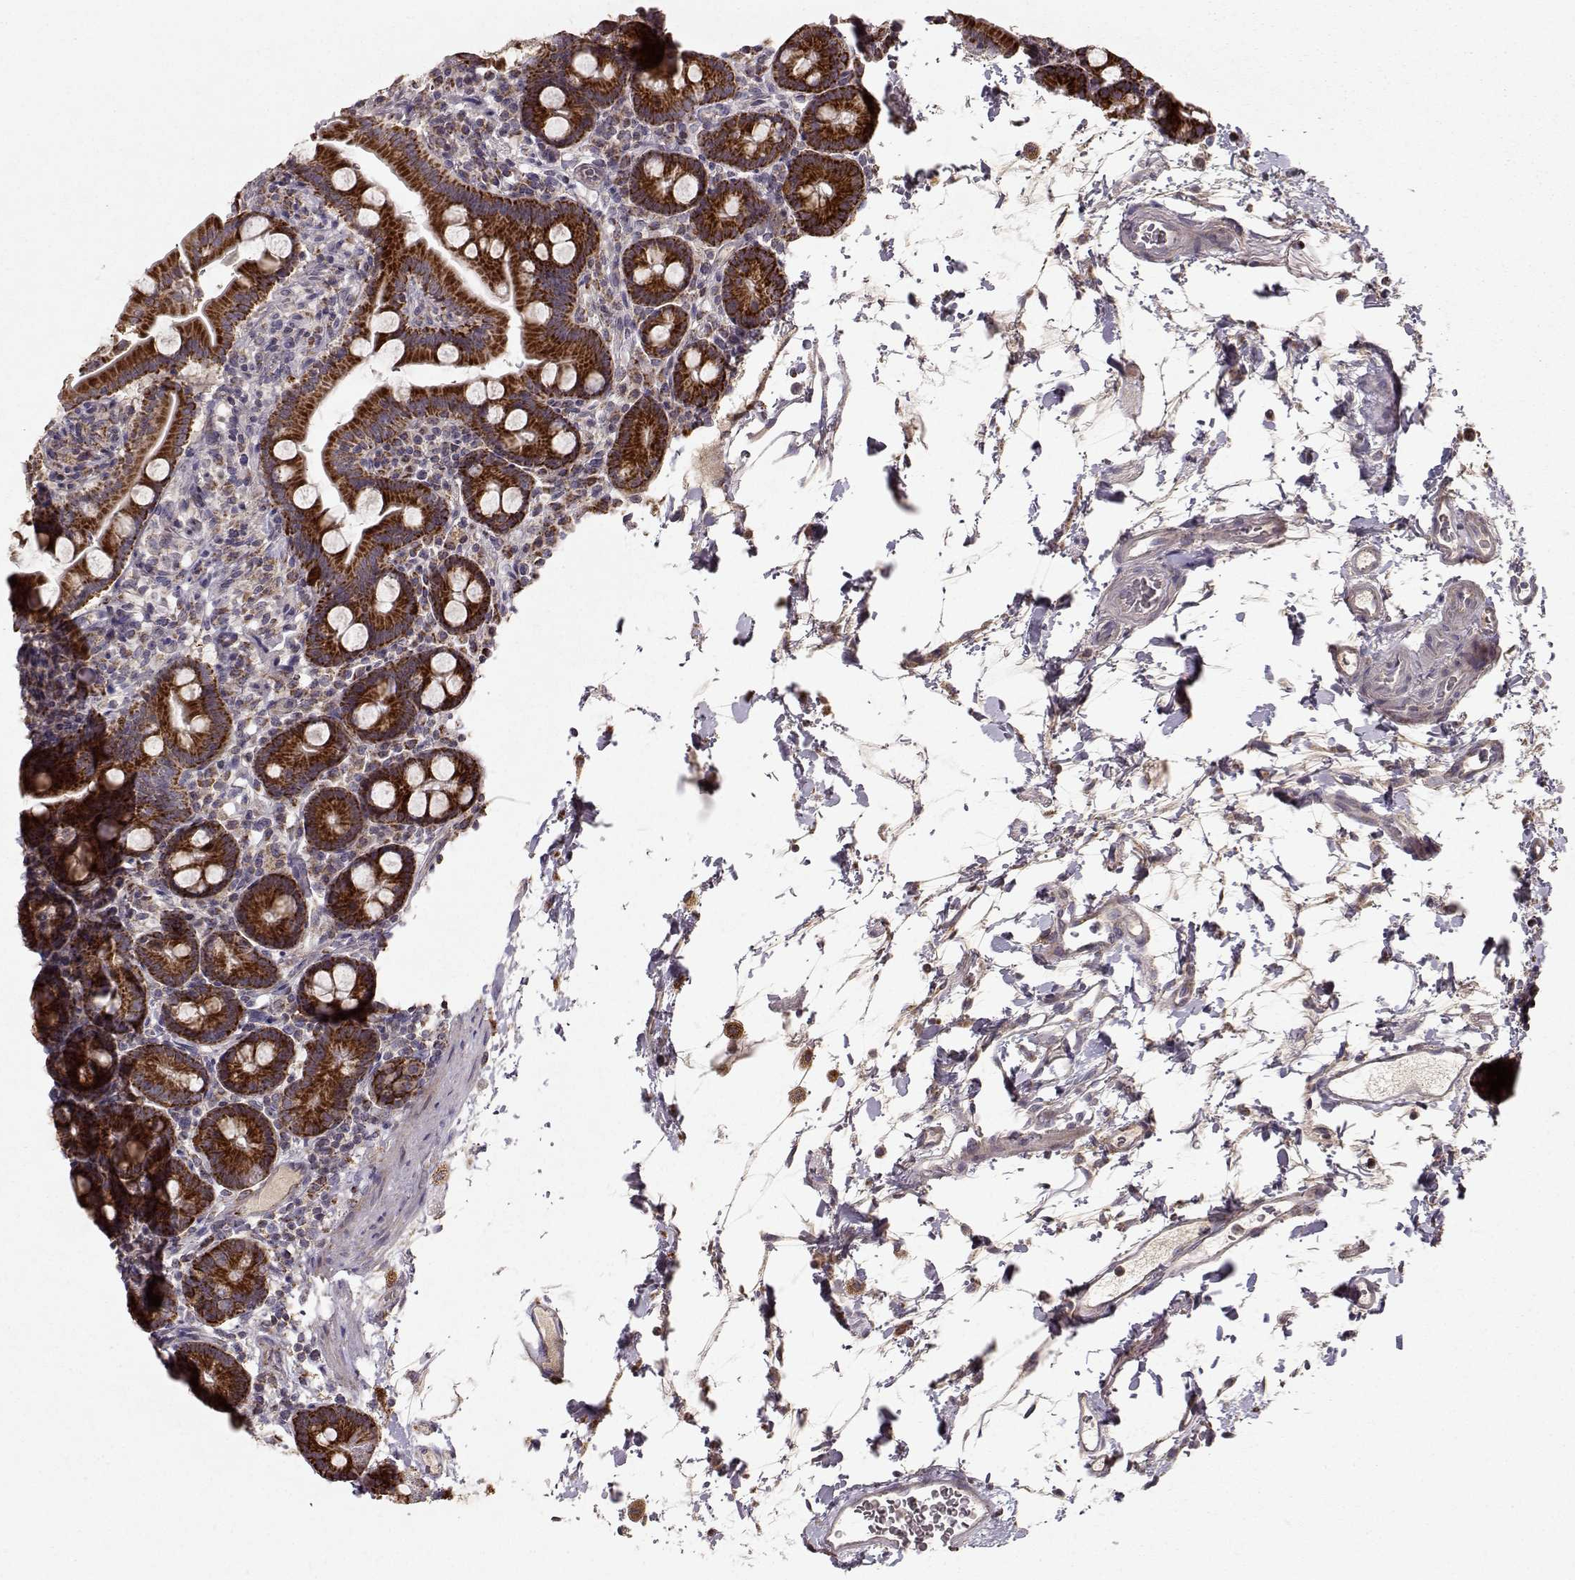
{"staining": {"intensity": "strong", "quantity": ">75%", "location": "cytoplasmic/membranous"}, "tissue": "small intestine", "cell_type": "Glandular cells", "image_type": "normal", "snomed": [{"axis": "morphology", "description": "Normal tissue, NOS"}, {"axis": "topography", "description": "Small intestine"}], "caption": "This image shows immunohistochemistry staining of benign human small intestine, with high strong cytoplasmic/membranous positivity in approximately >75% of glandular cells.", "gene": "CMTM3", "patient": {"sex": "female", "age": 44}}